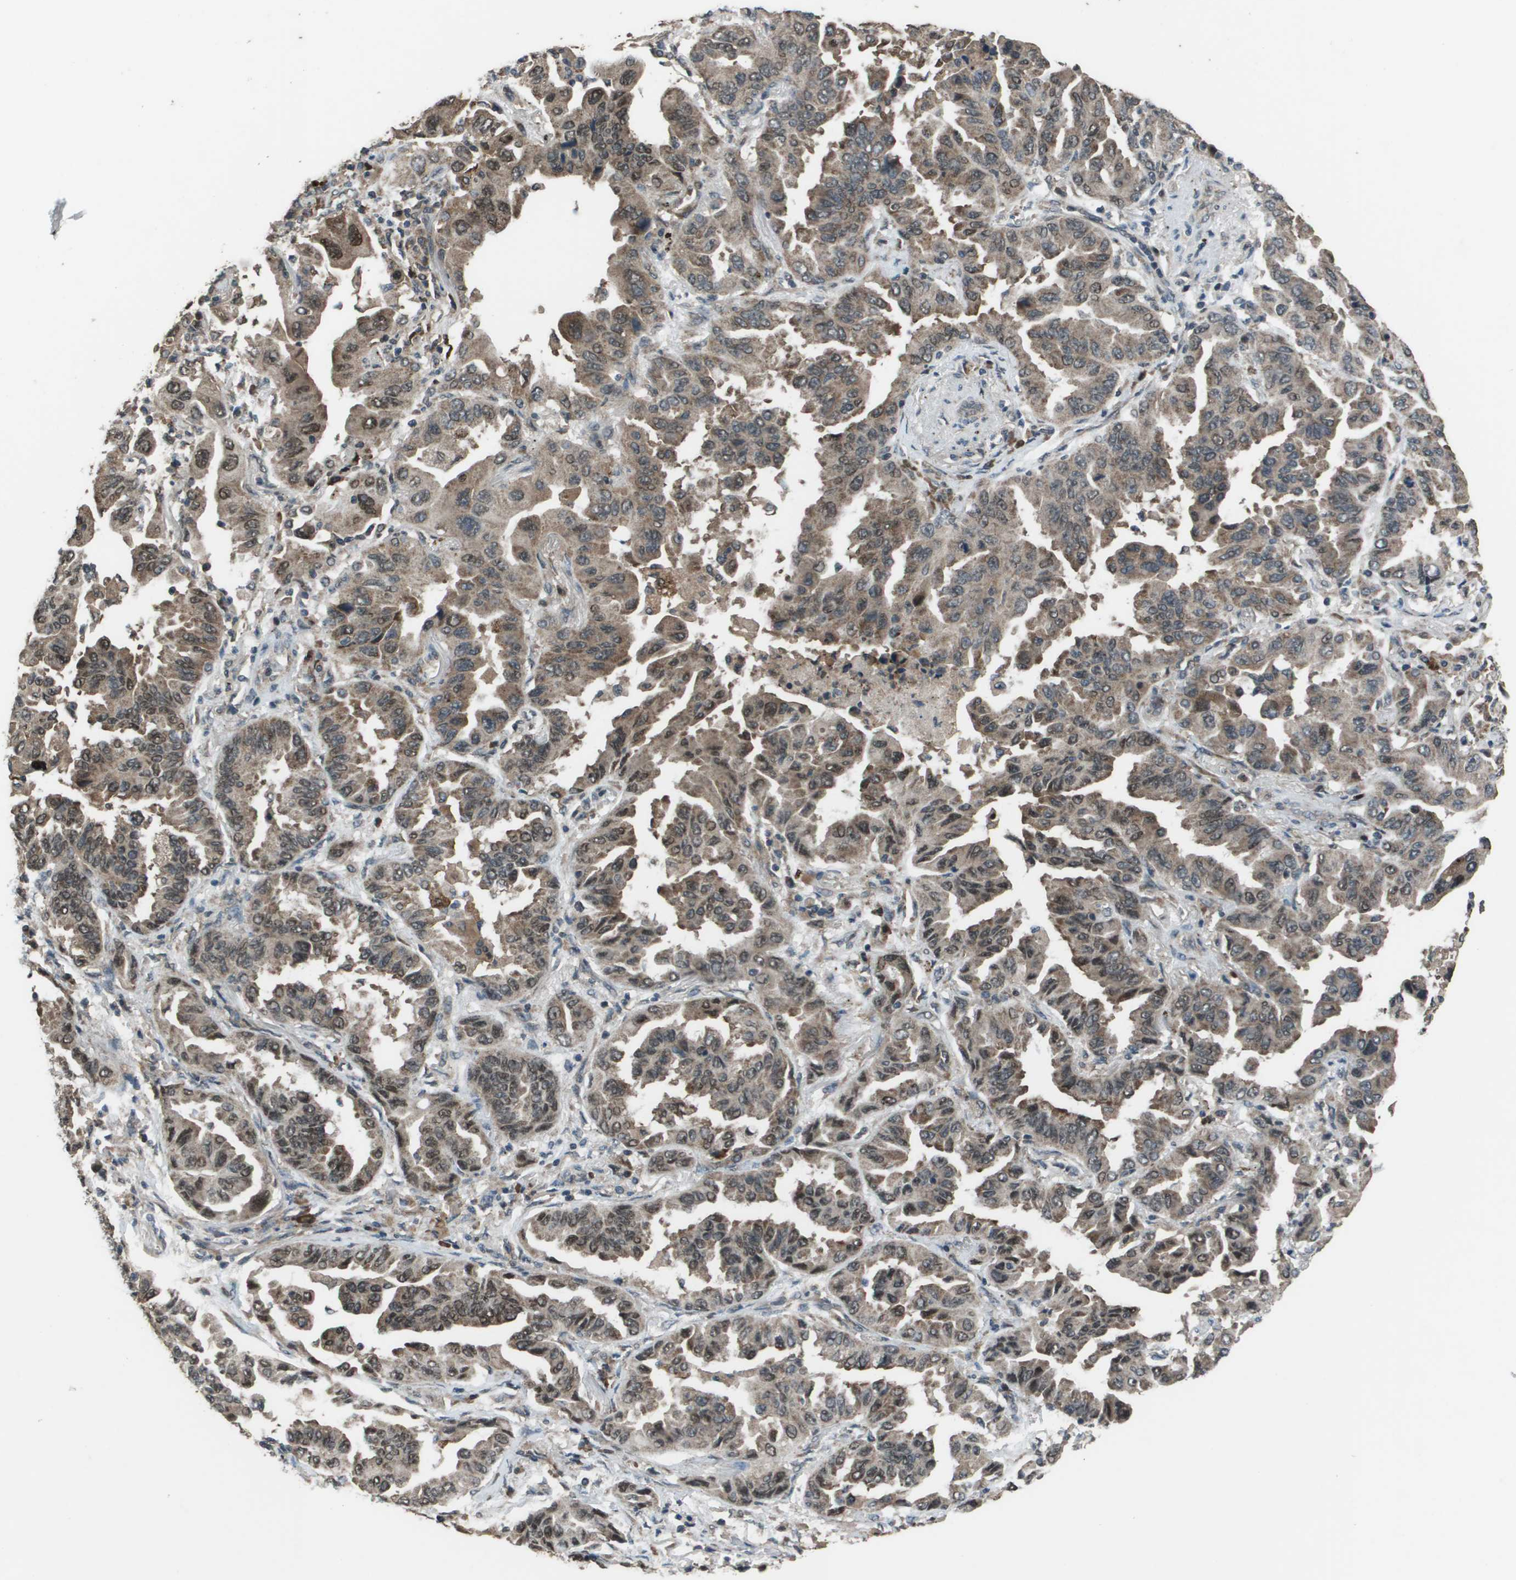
{"staining": {"intensity": "moderate", "quantity": "25%-75%", "location": "cytoplasmic/membranous,nuclear"}, "tissue": "lung cancer", "cell_type": "Tumor cells", "image_type": "cancer", "snomed": [{"axis": "morphology", "description": "Adenocarcinoma, NOS"}, {"axis": "topography", "description": "Lung"}], "caption": "Human adenocarcinoma (lung) stained for a protein (brown) displays moderate cytoplasmic/membranous and nuclear positive positivity in about 25%-75% of tumor cells.", "gene": "GOSR2", "patient": {"sex": "female", "age": 65}}